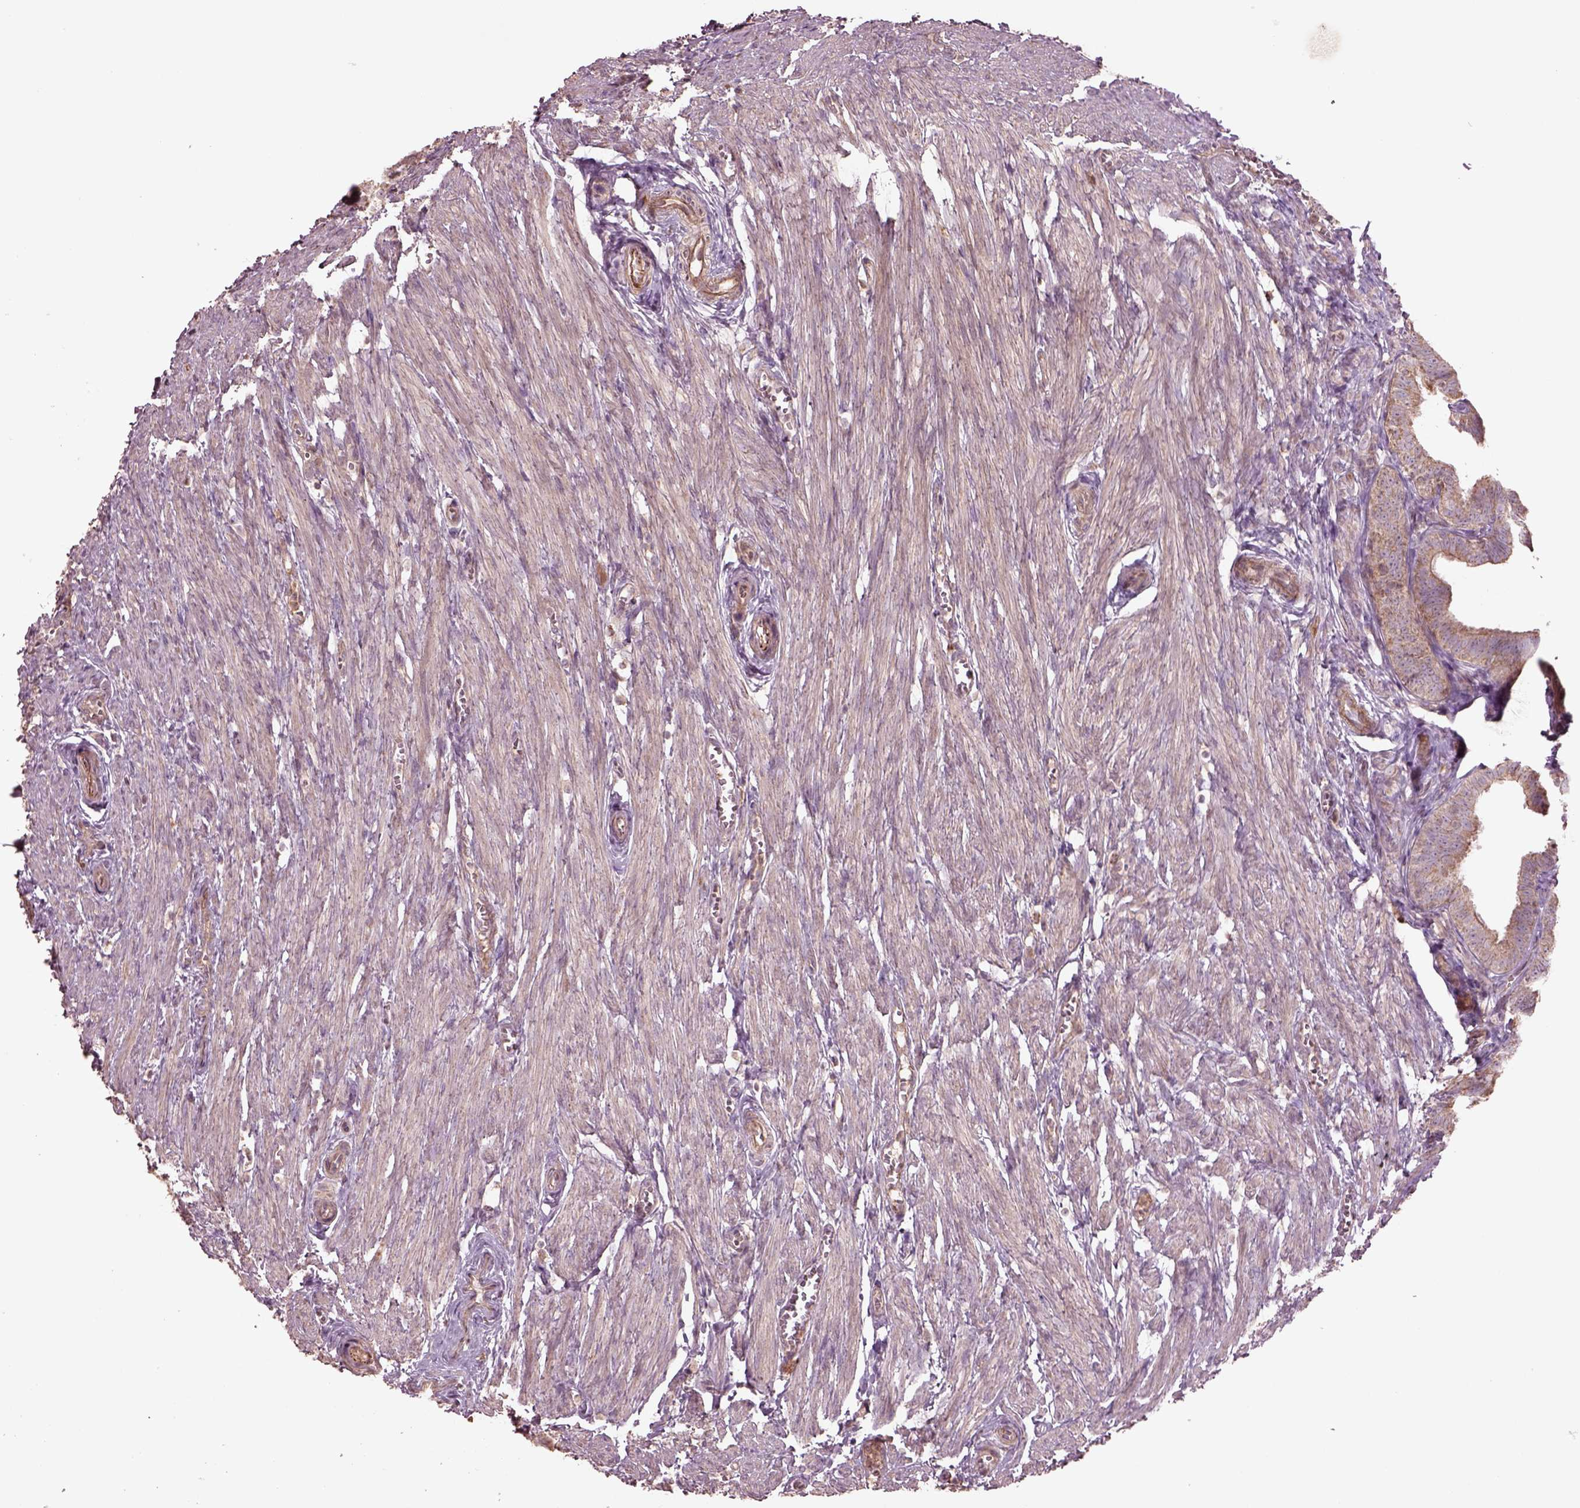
{"staining": {"intensity": "weak", "quantity": "25%-75%", "location": "cytoplasmic/membranous"}, "tissue": "fallopian tube", "cell_type": "Glandular cells", "image_type": "normal", "snomed": [{"axis": "morphology", "description": "Normal tissue, NOS"}, {"axis": "topography", "description": "Fallopian tube"}], "caption": "A low amount of weak cytoplasmic/membranous staining is appreciated in about 25%-75% of glandular cells in normal fallopian tube.", "gene": "SLC25A31", "patient": {"sex": "female", "age": 25}}